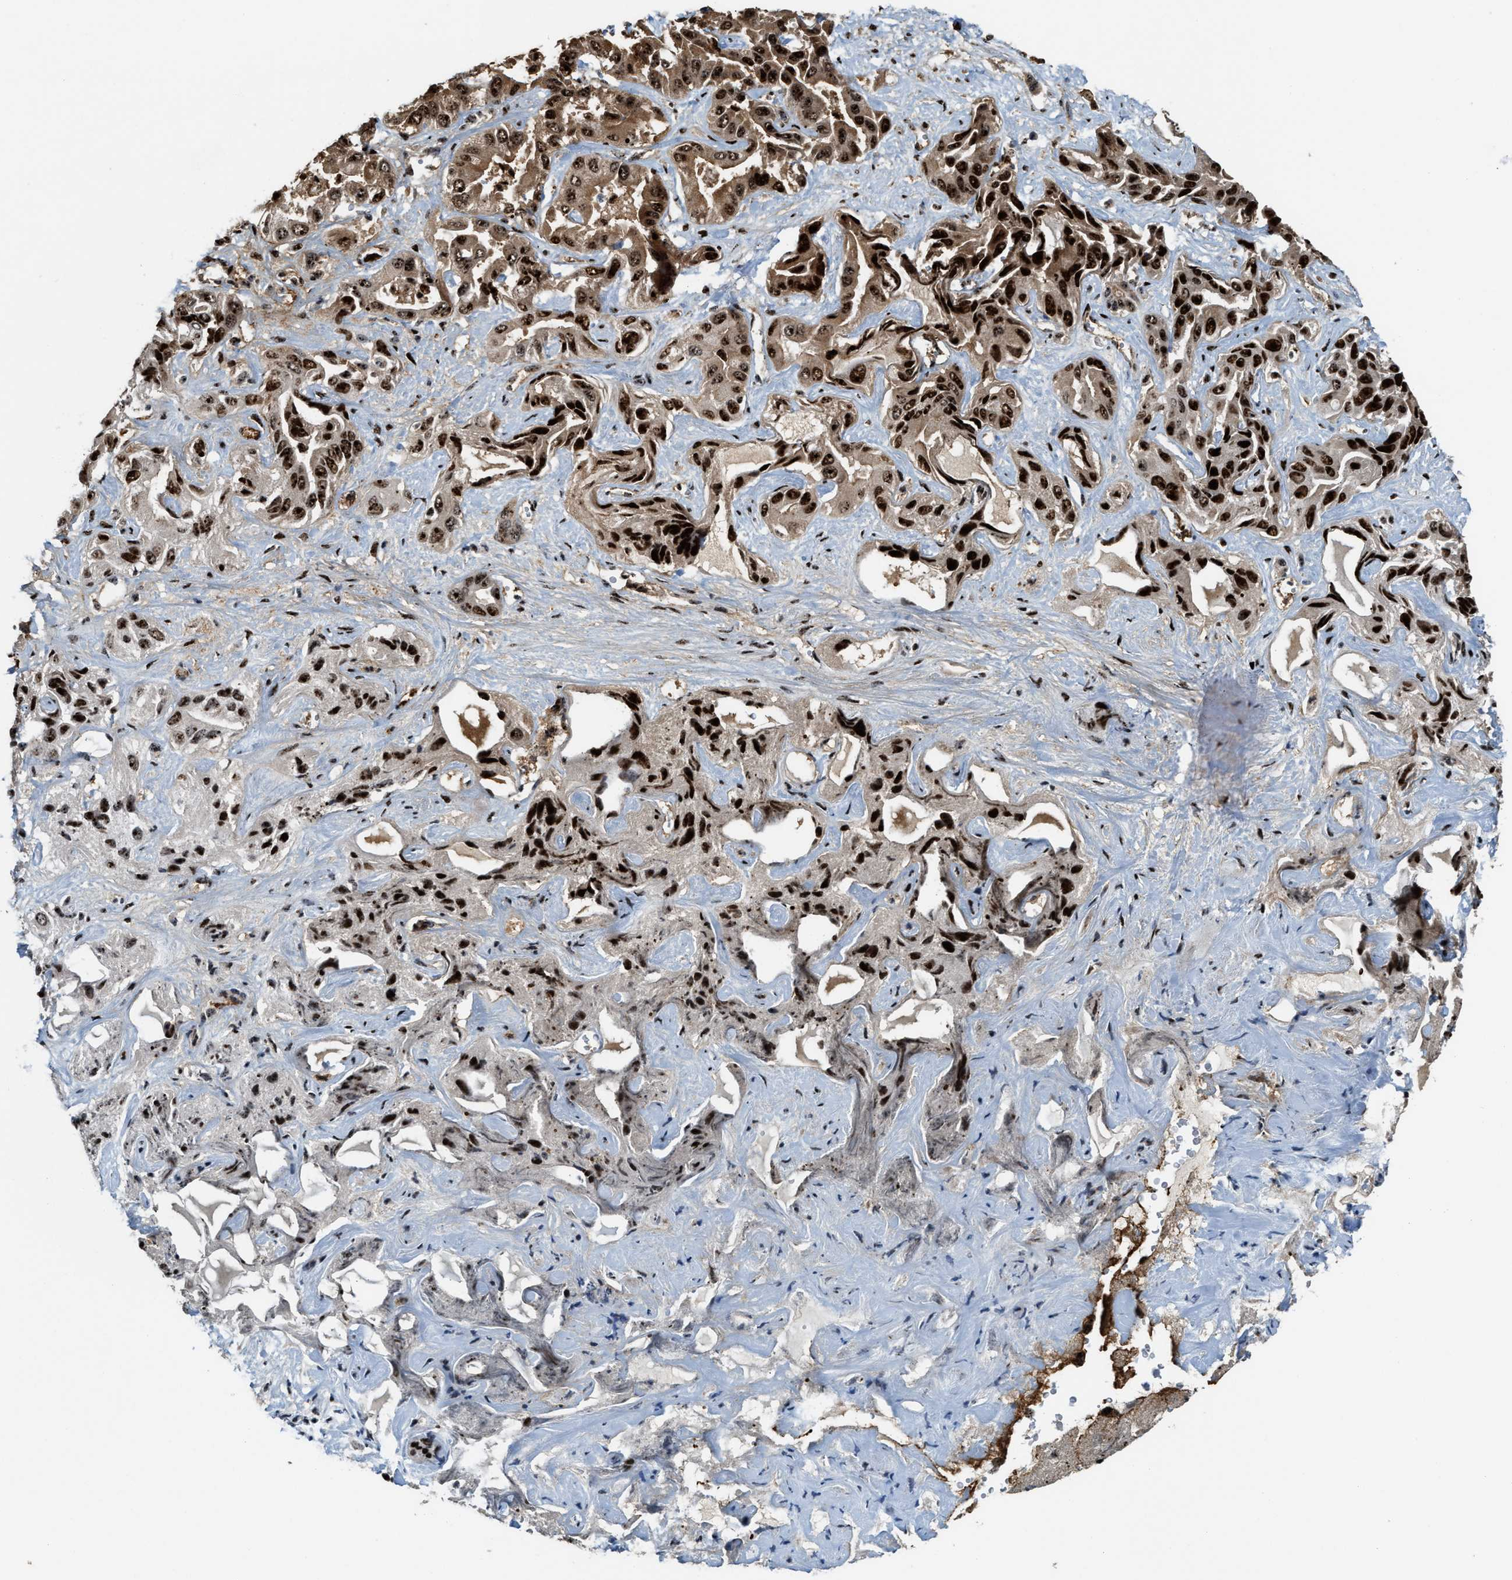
{"staining": {"intensity": "strong", "quantity": ">75%", "location": "nuclear"}, "tissue": "liver cancer", "cell_type": "Tumor cells", "image_type": "cancer", "snomed": [{"axis": "morphology", "description": "Cholangiocarcinoma"}, {"axis": "topography", "description": "Liver"}], "caption": "Immunohistochemistry of human cholangiocarcinoma (liver) reveals high levels of strong nuclear expression in about >75% of tumor cells.", "gene": "ZNF687", "patient": {"sex": "female", "age": 52}}